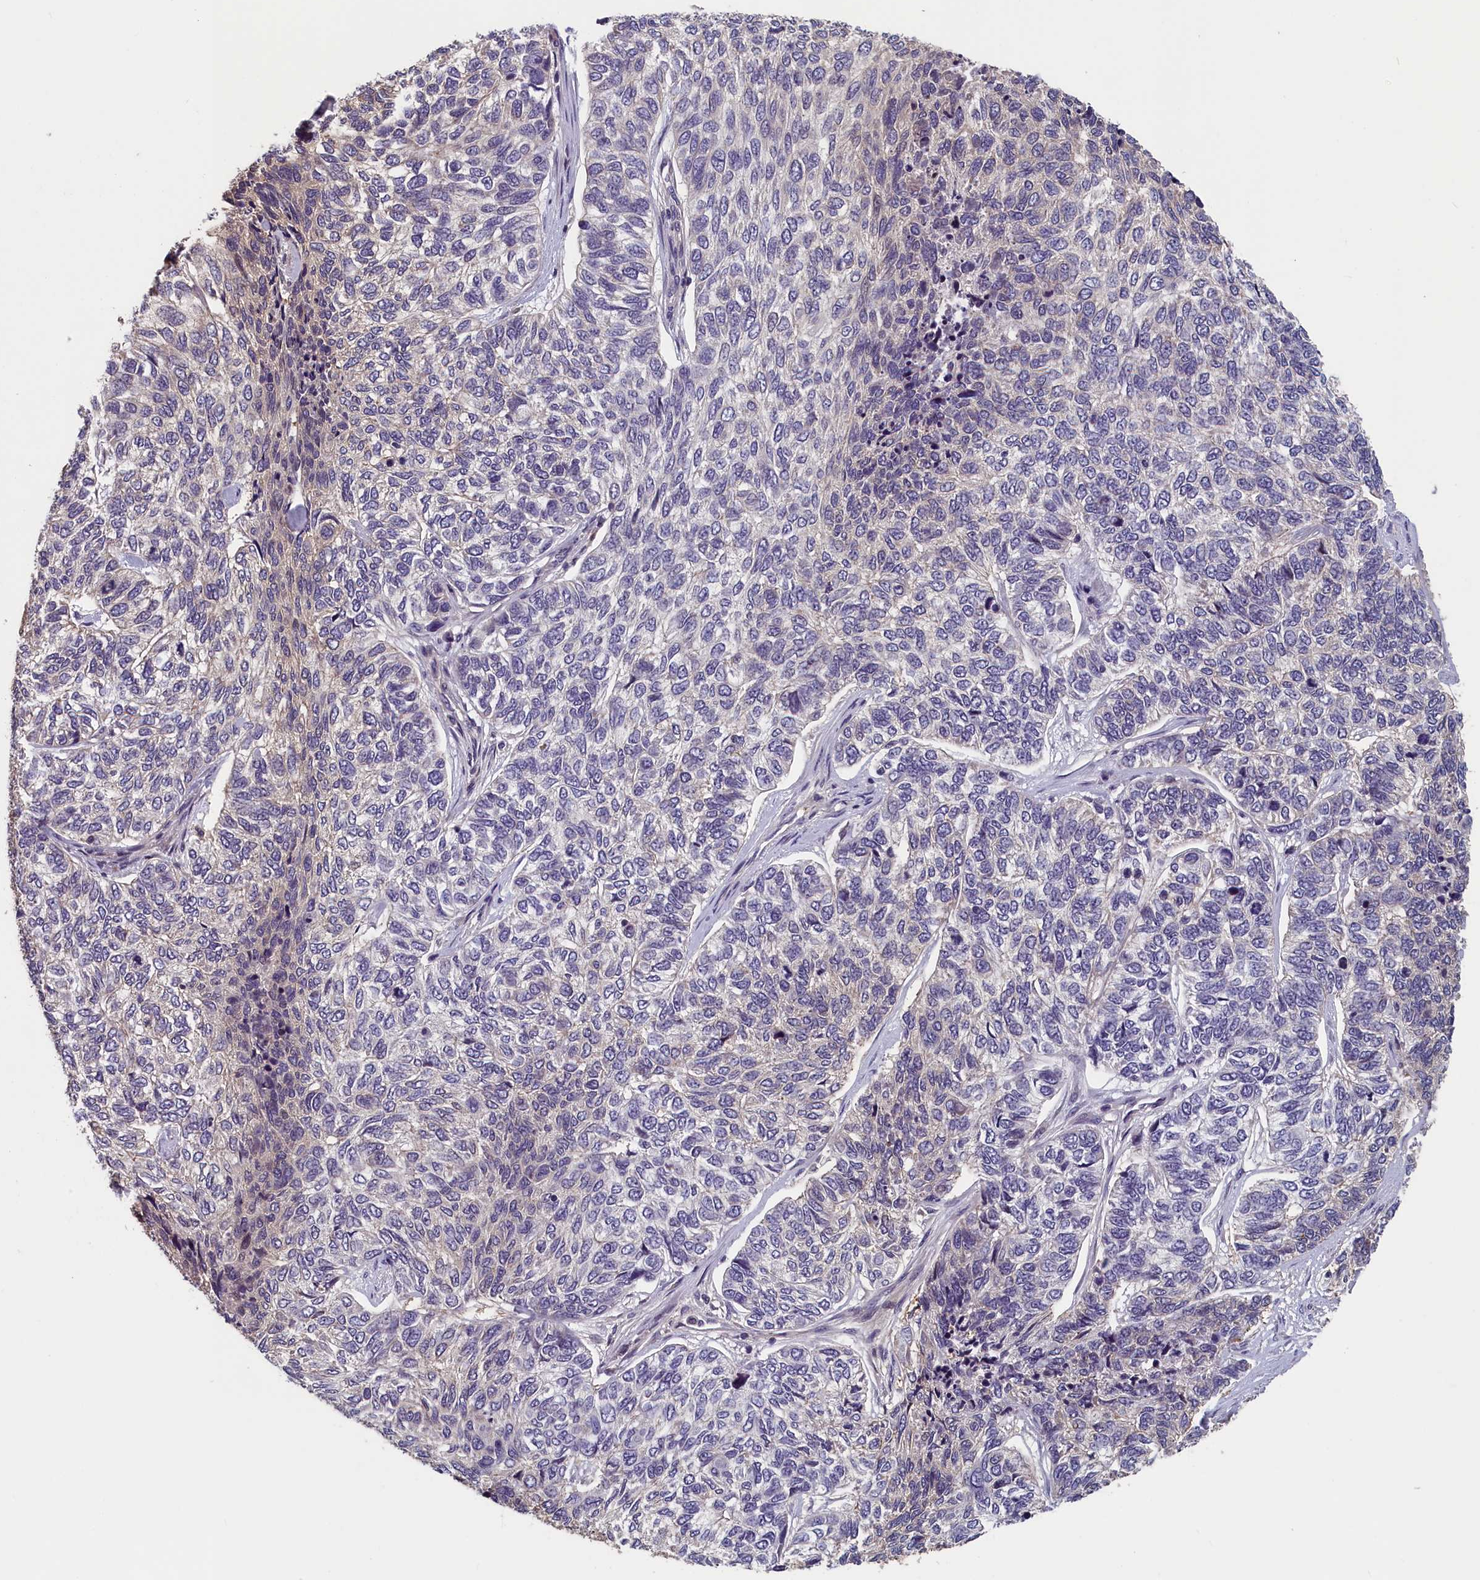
{"staining": {"intensity": "negative", "quantity": "none", "location": "none"}, "tissue": "skin cancer", "cell_type": "Tumor cells", "image_type": "cancer", "snomed": [{"axis": "morphology", "description": "Basal cell carcinoma"}, {"axis": "topography", "description": "Skin"}], "caption": "This is an IHC micrograph of skin cancer. There is no staining in tumor cells.", "gene": "TMEM116", "patient": {"sex": "female", "age": 65}}